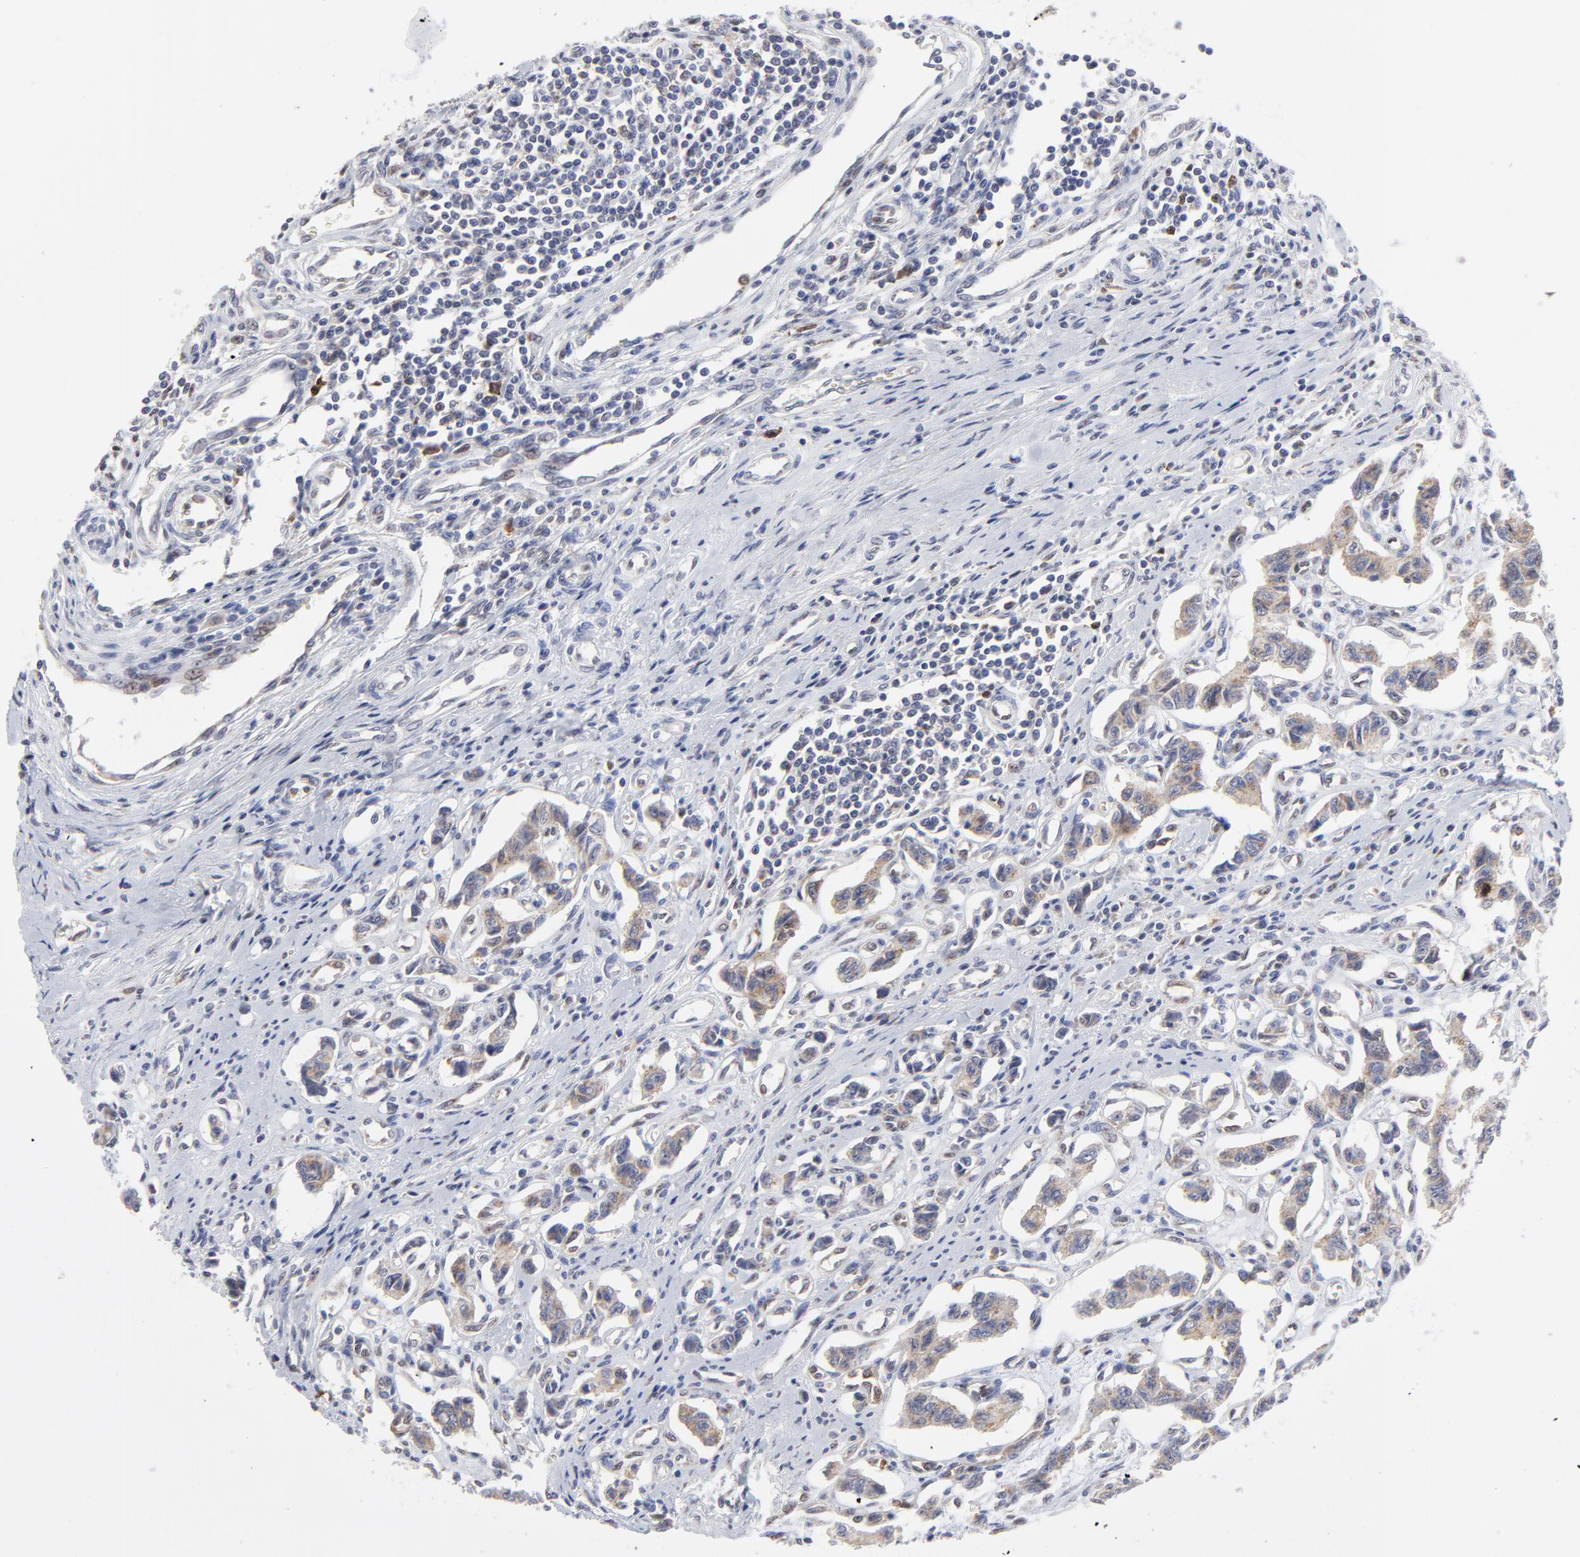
{"staining": {"intensity": "weak", "quantity": "25%-75%", "location": "cytoplasmic/membranous"}, "tissue": "renal cancer", "cell_type": "Tumor cells", "image_type": "cancer", "snomed": [{"axis": "morphology", "description": "Carcinoid, malignant, NOS"}, {"axis": "topography", "description": "Kidney"}], "caption": "Human renal malignant carcinoid stained with a protein marker exhibits weak staining in tumor cells.", "gene": "NCAPH", "patient": {"sex": "female", "age": 41}}